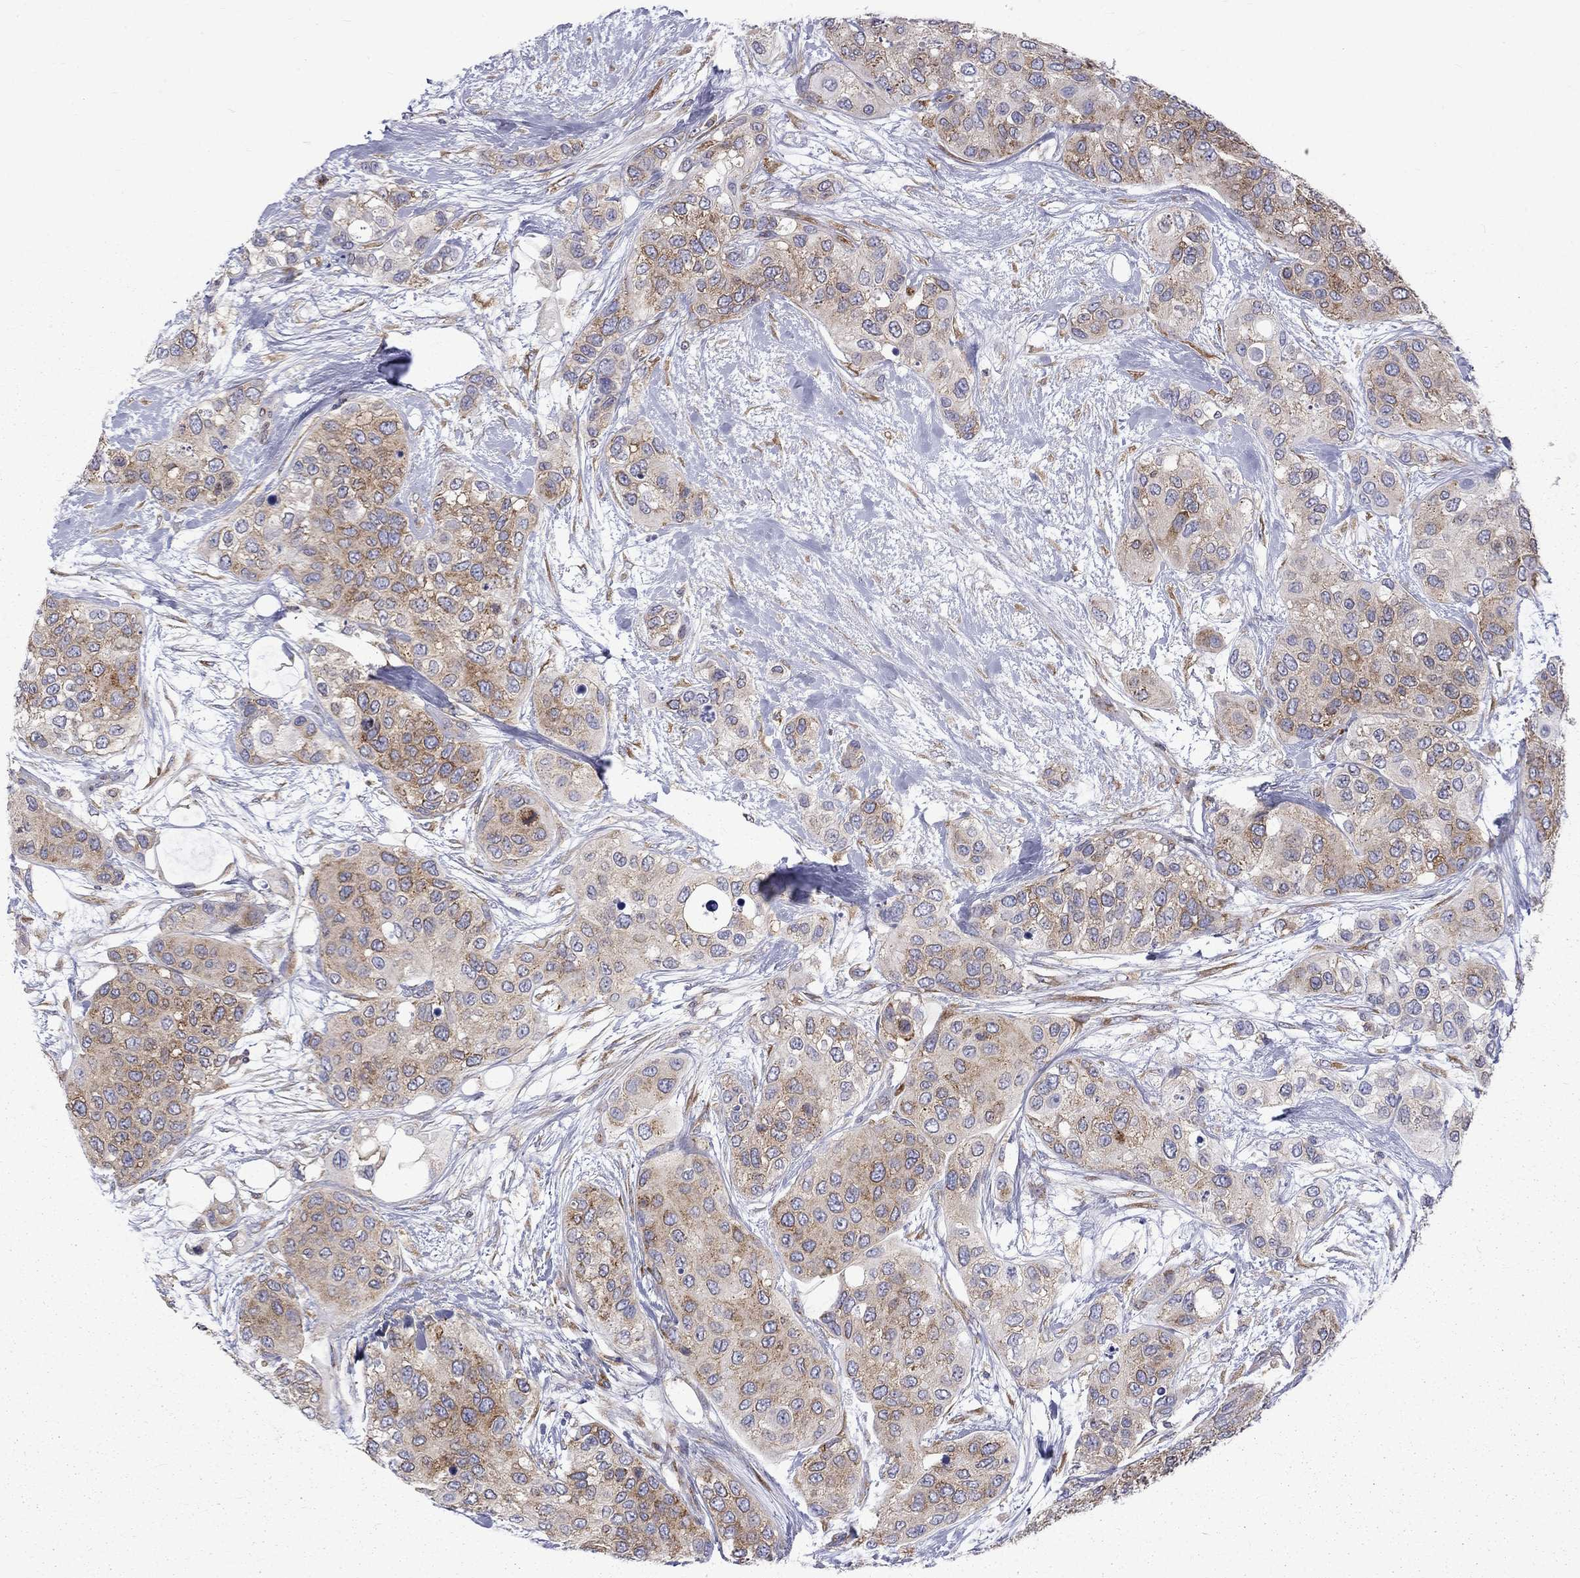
{"staining": {"intensity": "moderate", "quantity": "25%-75%", "location": "cytoplasmic/membranous"}, "tissue": "urothelial cancer", "cell_type": "Tumor cells", "image_type": "cancer", "snomed": [{"axis": "morphology", "description": "Urothelial carcinoma, High grade"}, {"axis": "topography", "description": "Urinary bladder"}], "caption": "Immunohistochemistry image of neoplastic tissue: urothelial carcinoma (high-grade) stained using immunohistochemistry (IHC) shows medium levels of moderate protein expression localized specifically in the cytoplasmic/membranous of tumor cells, appearing as a cytoplasmic/membranous brown color.", "gene": "PABPC4", "patient": {"sex": "male", "age": 77}}